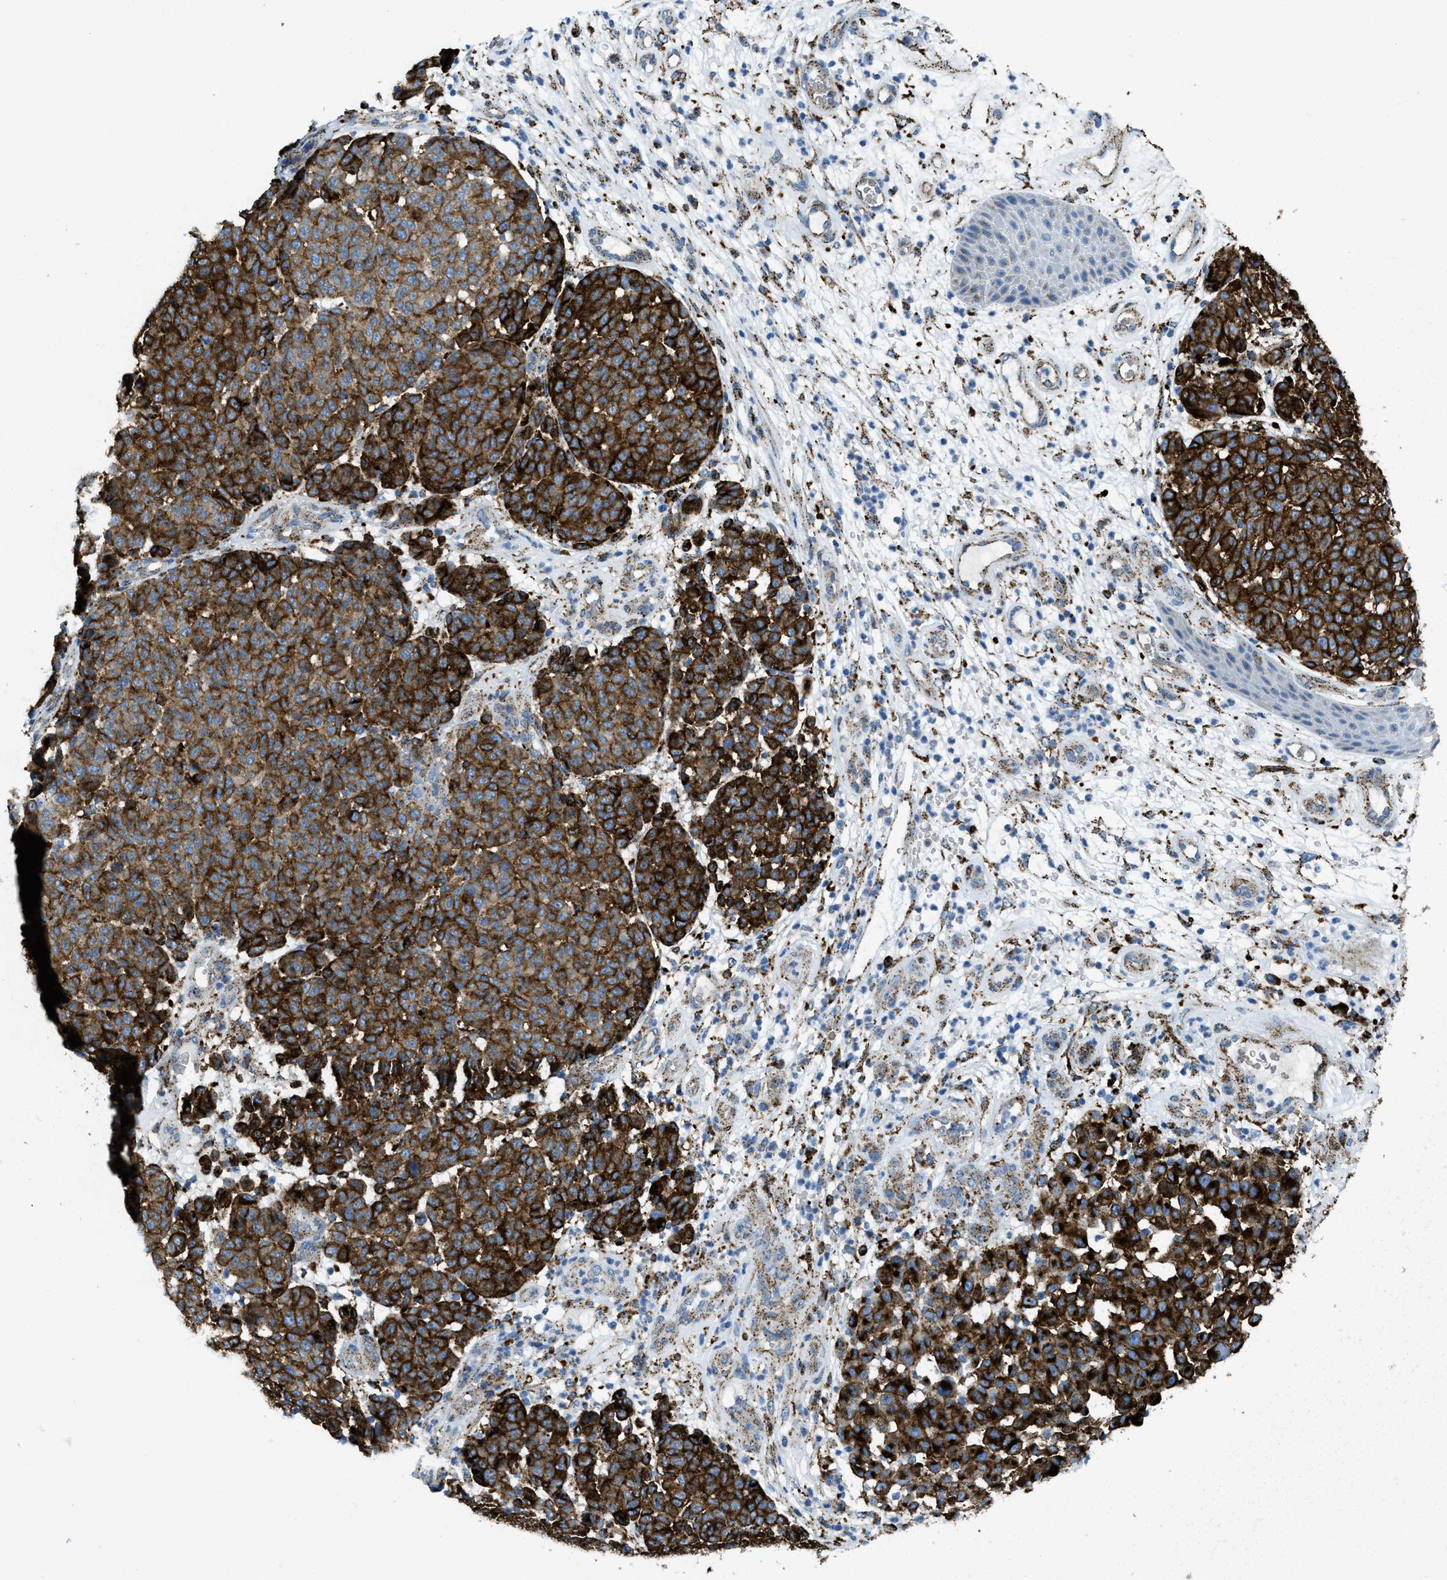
{"staining": {"intensity": "strong", "quantity": ">75%", "location": "cytoplasmic/membranous"}, "tissue": "melanoma", "cell_type": "Tumor cells", "image_type": "cancer", "snomed": [{"axis": "morphology", "description": "Malignant melanoma, NOS"}, {"axis": "topography", "description": "Skin"}], "caption": "Human melanoma stained with a brown dye displays strong cytoplasmic/membranous positive positivity in approximately >75% of tumor cells.", "gene": "SCARB2", "patient": {"sex": "male", "age": 59}}